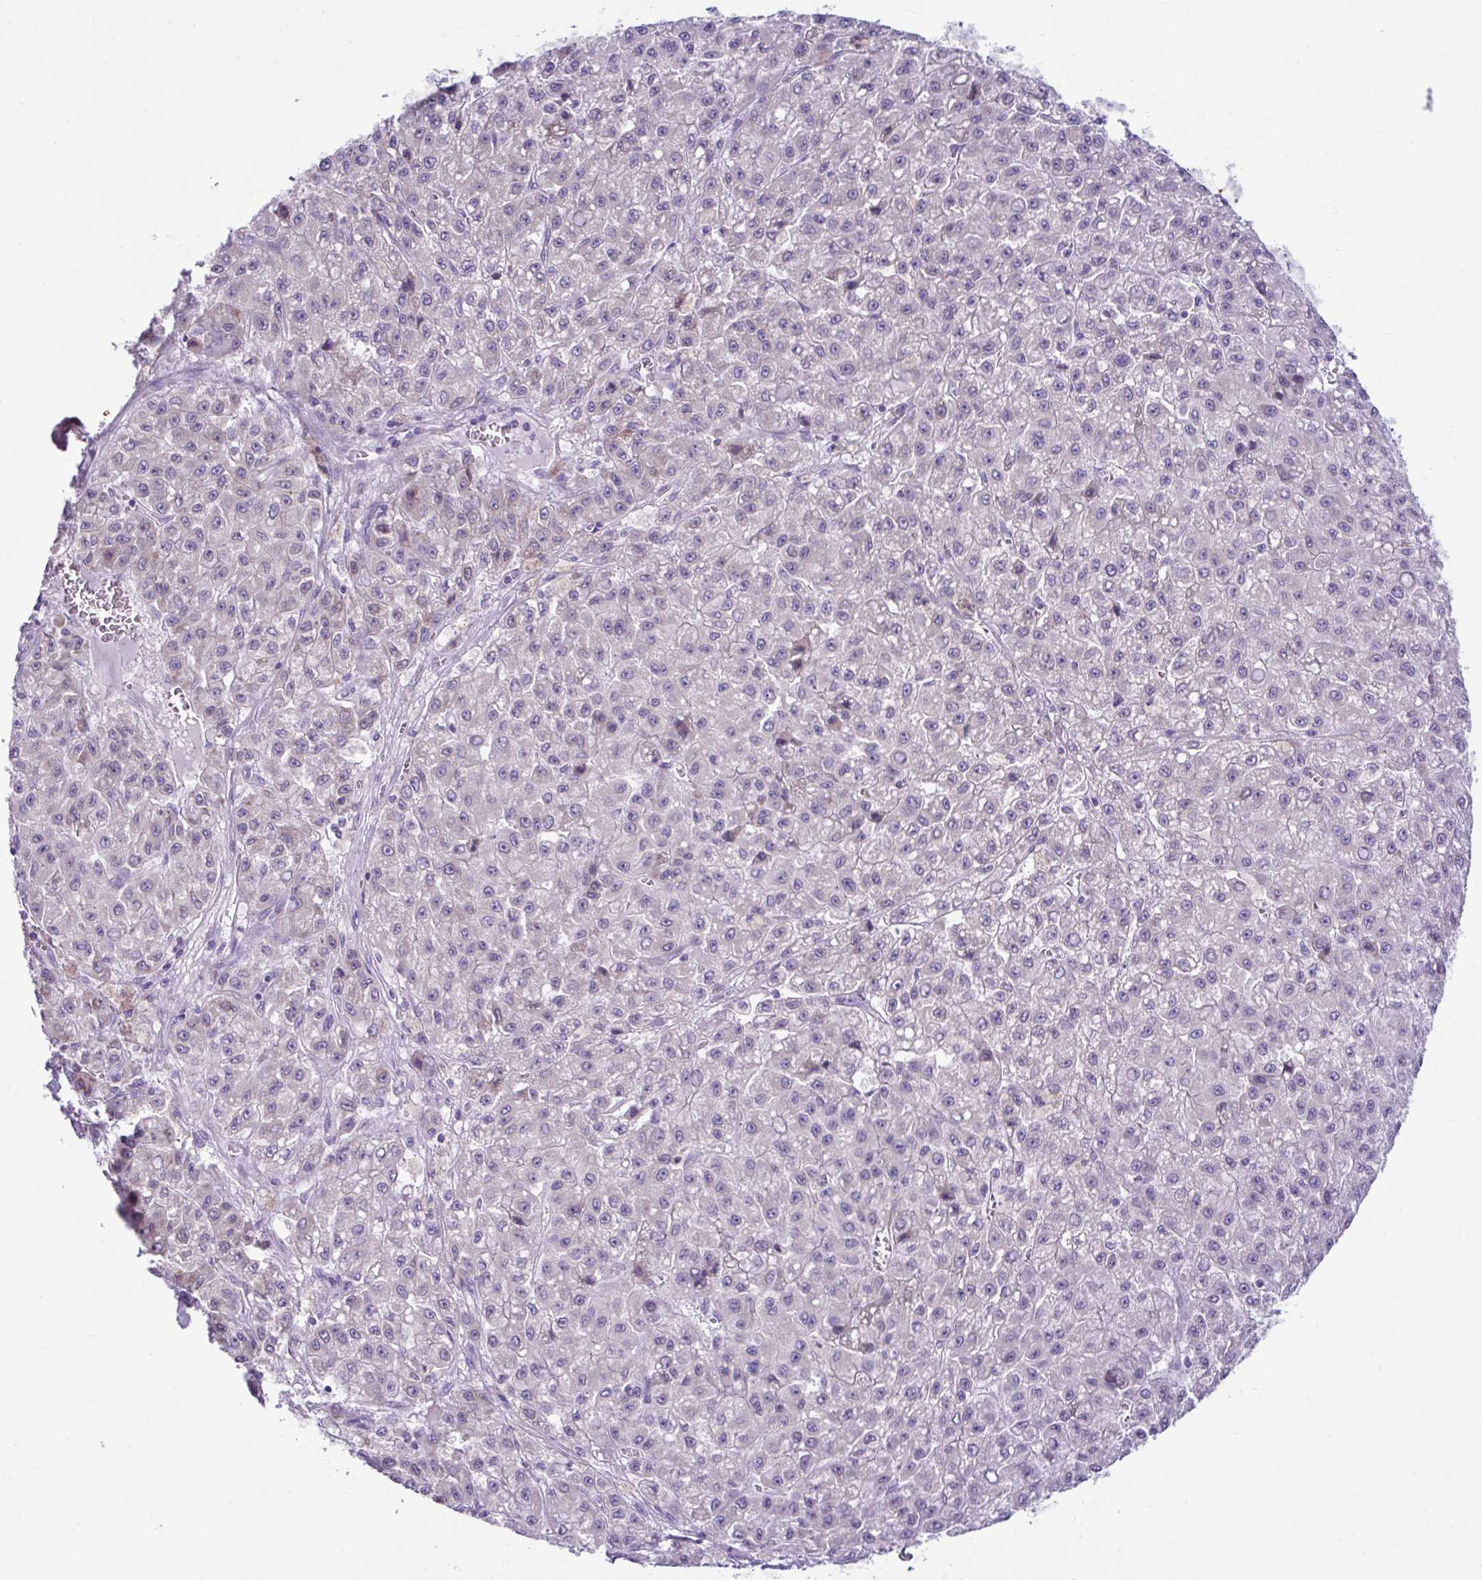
{"staining": {"intensity": "negative", "quantity": "none", "location": "none"}, "tissue": "liver cancer", "cell_type": "Tumor cells", "image_type": "cancer", "snomed": [{"axis": "morphology", "description": "Carcinoma, Hepatocellular, NOS"}, {"axis": "topography", "description": "Liver"}], "caption": "Hepatocellular carcinoma (liver) stained for a protein using immunohistochemistry (IHC) shows no expression tumor cells.", "gene": "RPL7", "patient": {"sex": "male", "age": 70}}